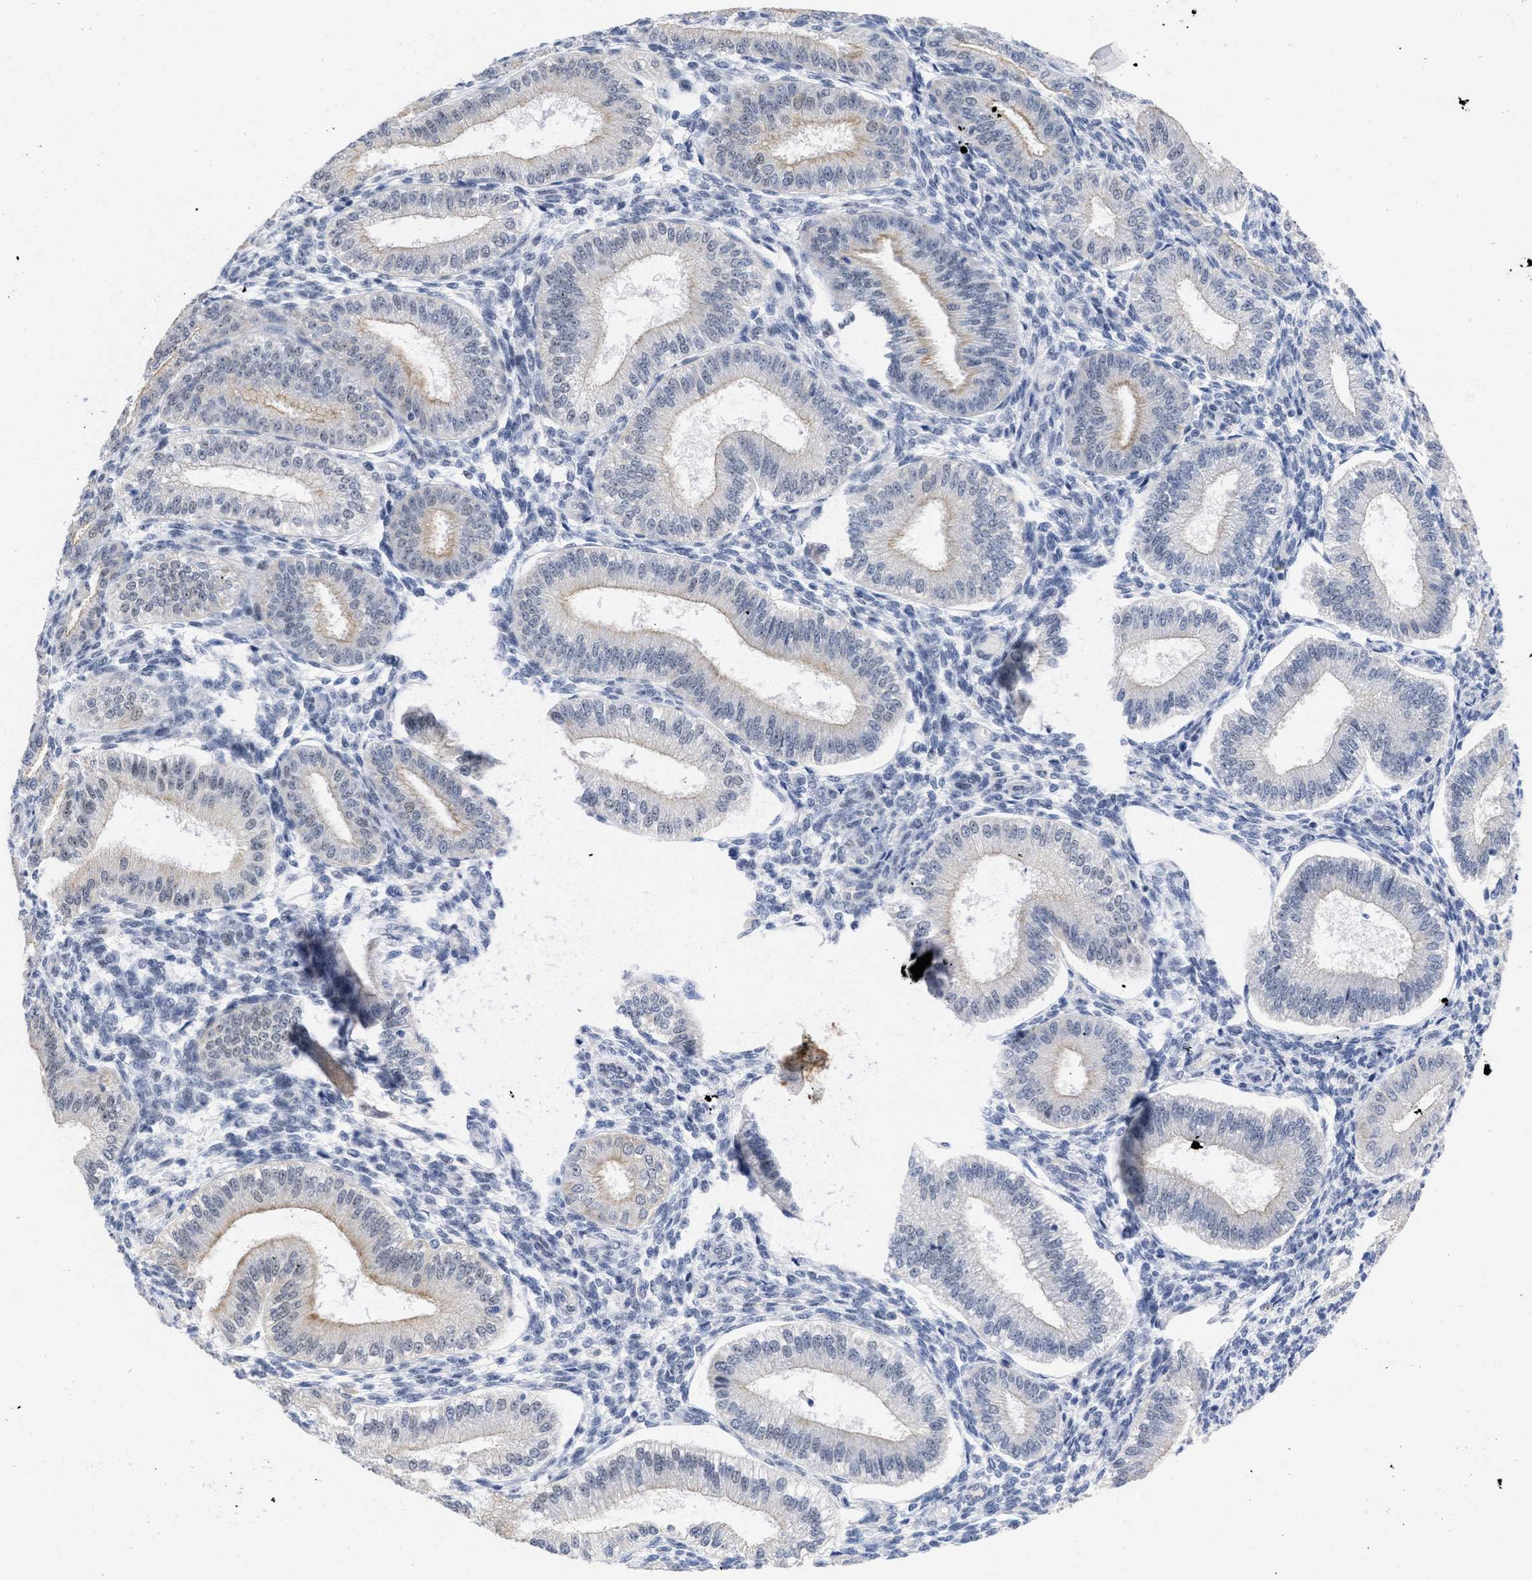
{"staining": {"intensity": "weak", "quantity": "<25%", "location": "nuclear"}, "tissue": "endometrium", "cell_type": "Cells in endometrial stroma", "image_type": "normal", "snomed": [{"axis": "morphology", "description": "Normal tissue, NOS"}, {"axis": "topography", "description": "Endometrium"}], "caption": "Histopathology image shows no significant protein staining in cells in endometrial stroma of benign endometrium.", "gene": "DDX41", "patient": {"sex": "female", "age": 39}}